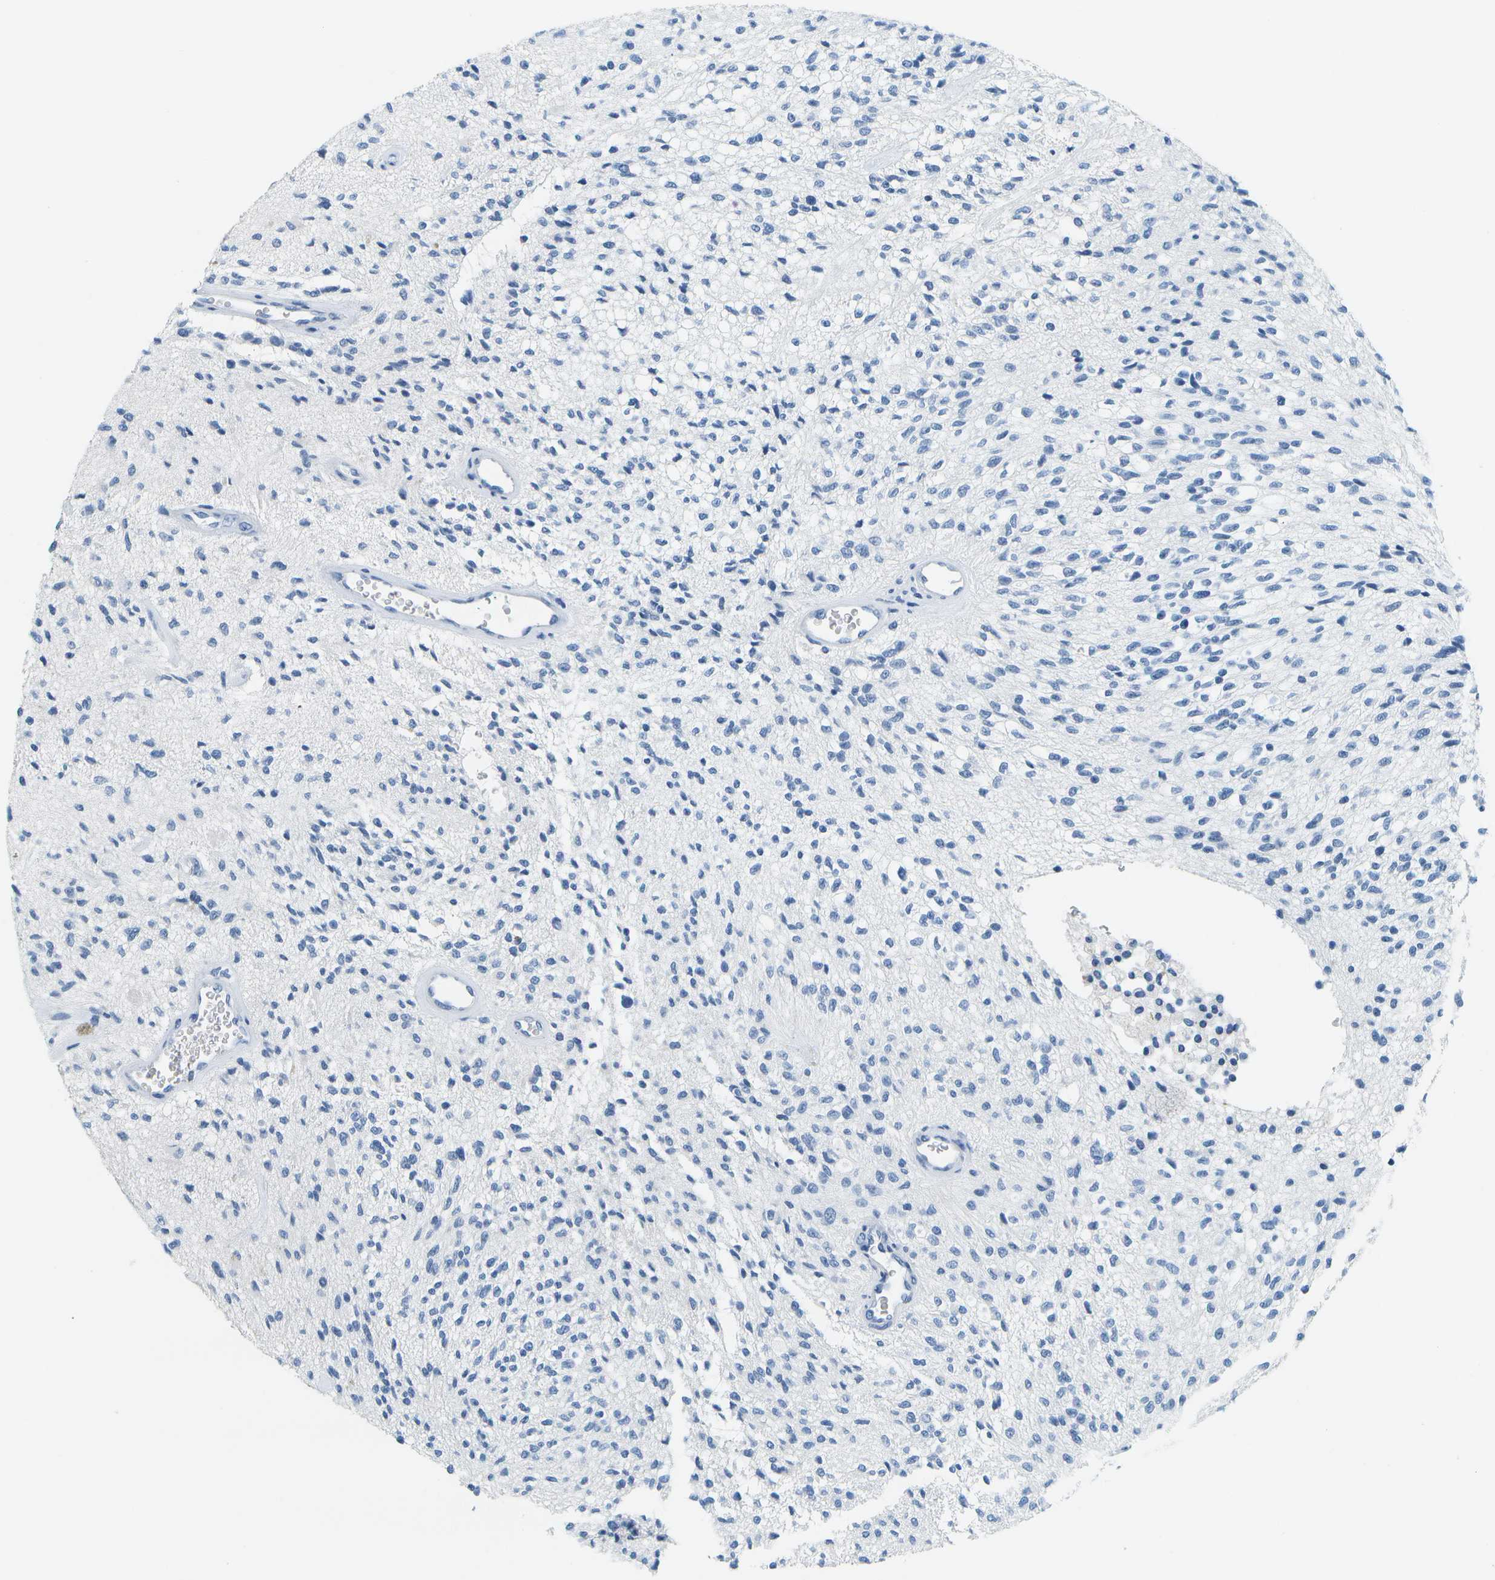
{"staining": {"intensity": "negative", "quantity": "none", "location": "none"}, "tissue": "glioma", "cell_type": "Tumor cells", "image_type": "cancer", "snomed": [{"axis": "morphology", "description": "Normal tissue, NOS"}, {"axis": "morphology", "description": "Glioma, malignant, High grade"}, {"axis": "topography", "description": "Cerebral cortex"}], "caption": "The photomicrograph displays no significant expression in tumor cells of malignant high-grade glioma.", "gene": "SERPINA1", "patient": {"sex": "male", "age": 77}}